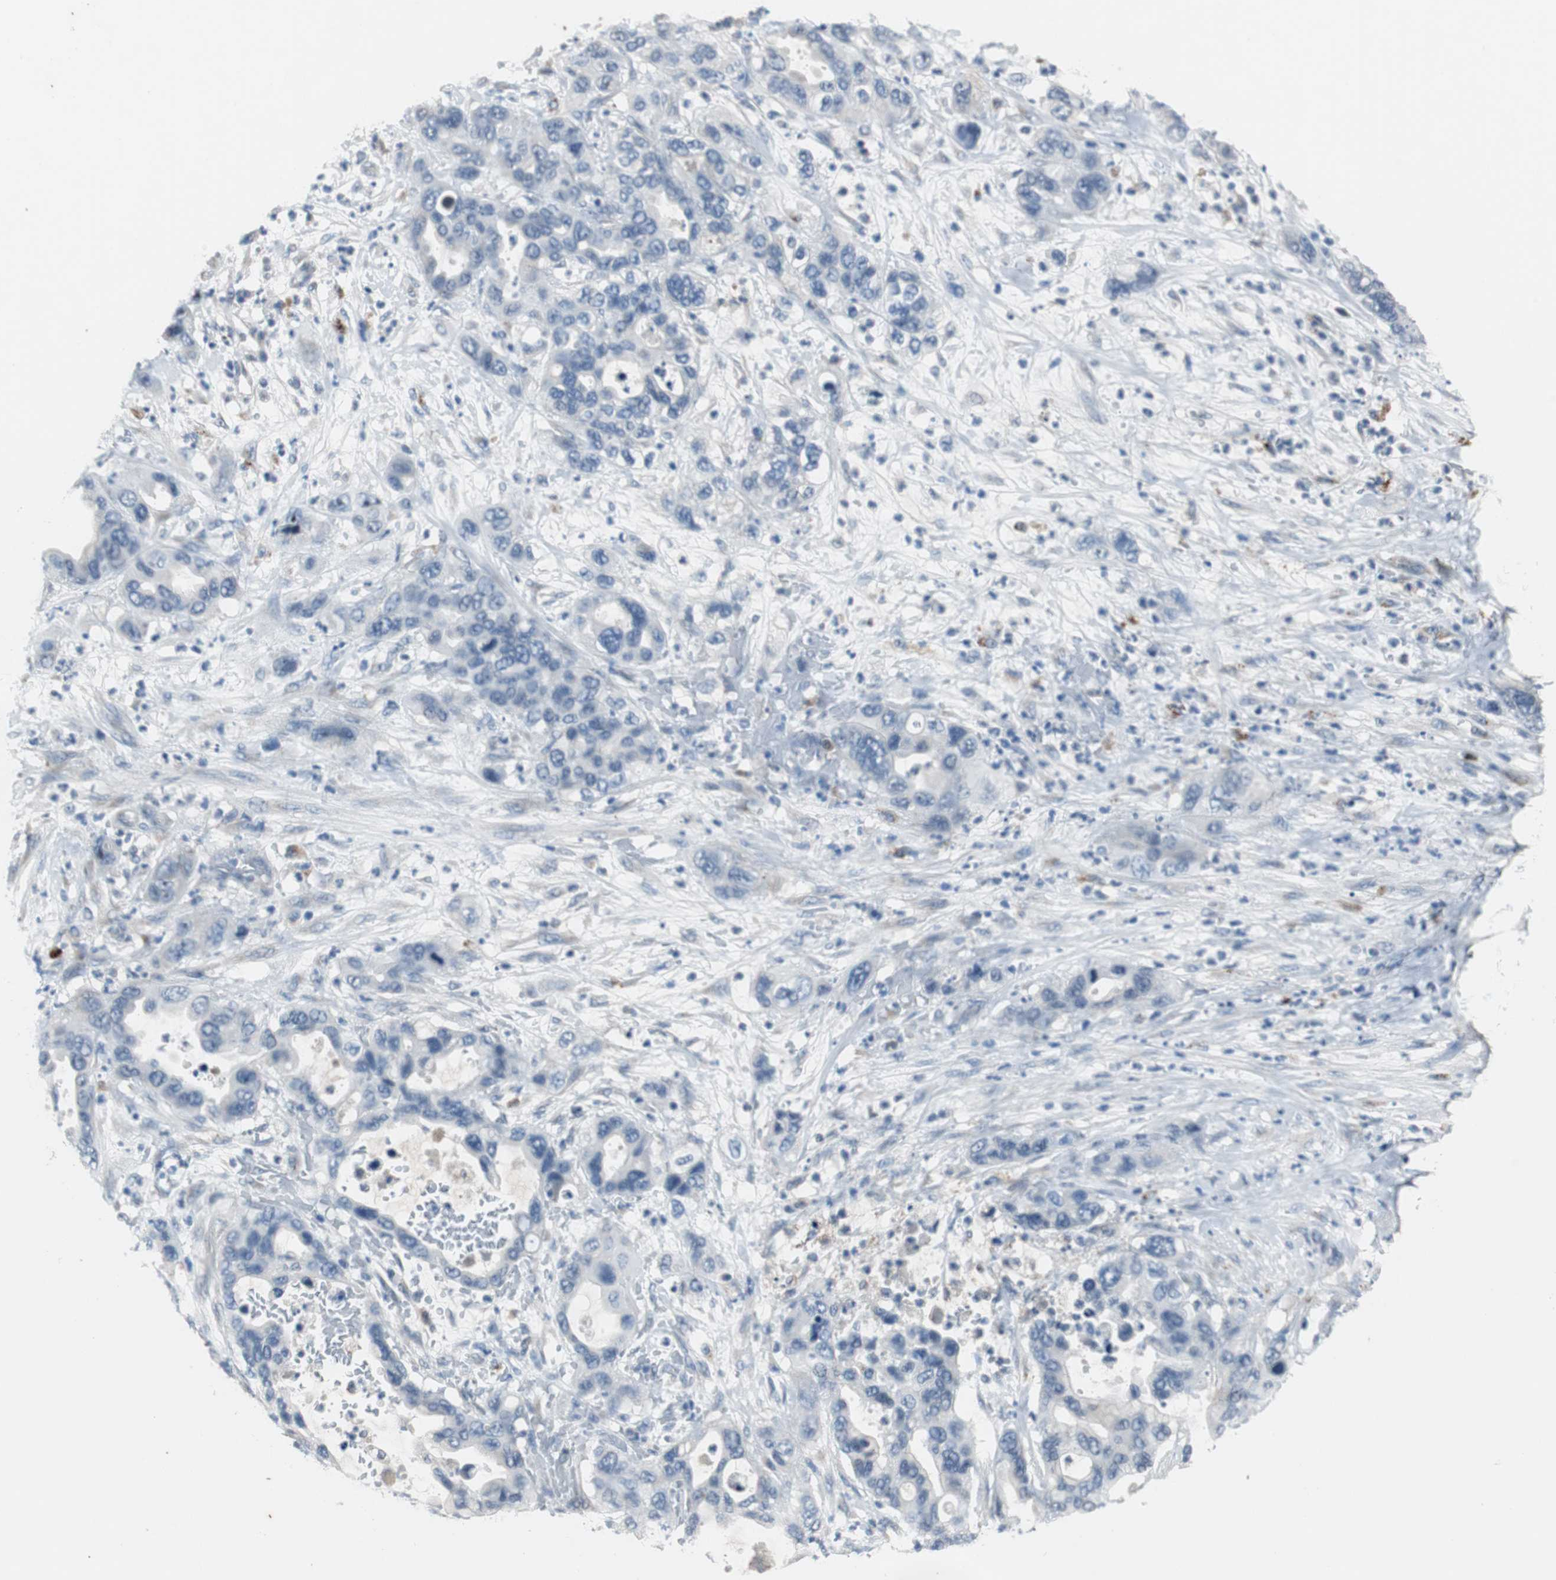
{"staining": {"intensity": "negative", "quantity": "none", "location": "none"}, "tissue": "pancreatic cancer", "cell_type": "Tumor cells", "image_type": "cancer", "snomed": [{"axis": "morphology", "description": "Adenocarcinoma, NOS"}, {"axis": "topography", "description": "Pancreas"}], "caption": "DAB immunohistochemical staining of human pancreatic cancer shows no significant positivity in tumor cells.", "gene": "PCYT1B", "patient": {"sex": "female", "age": 71}}